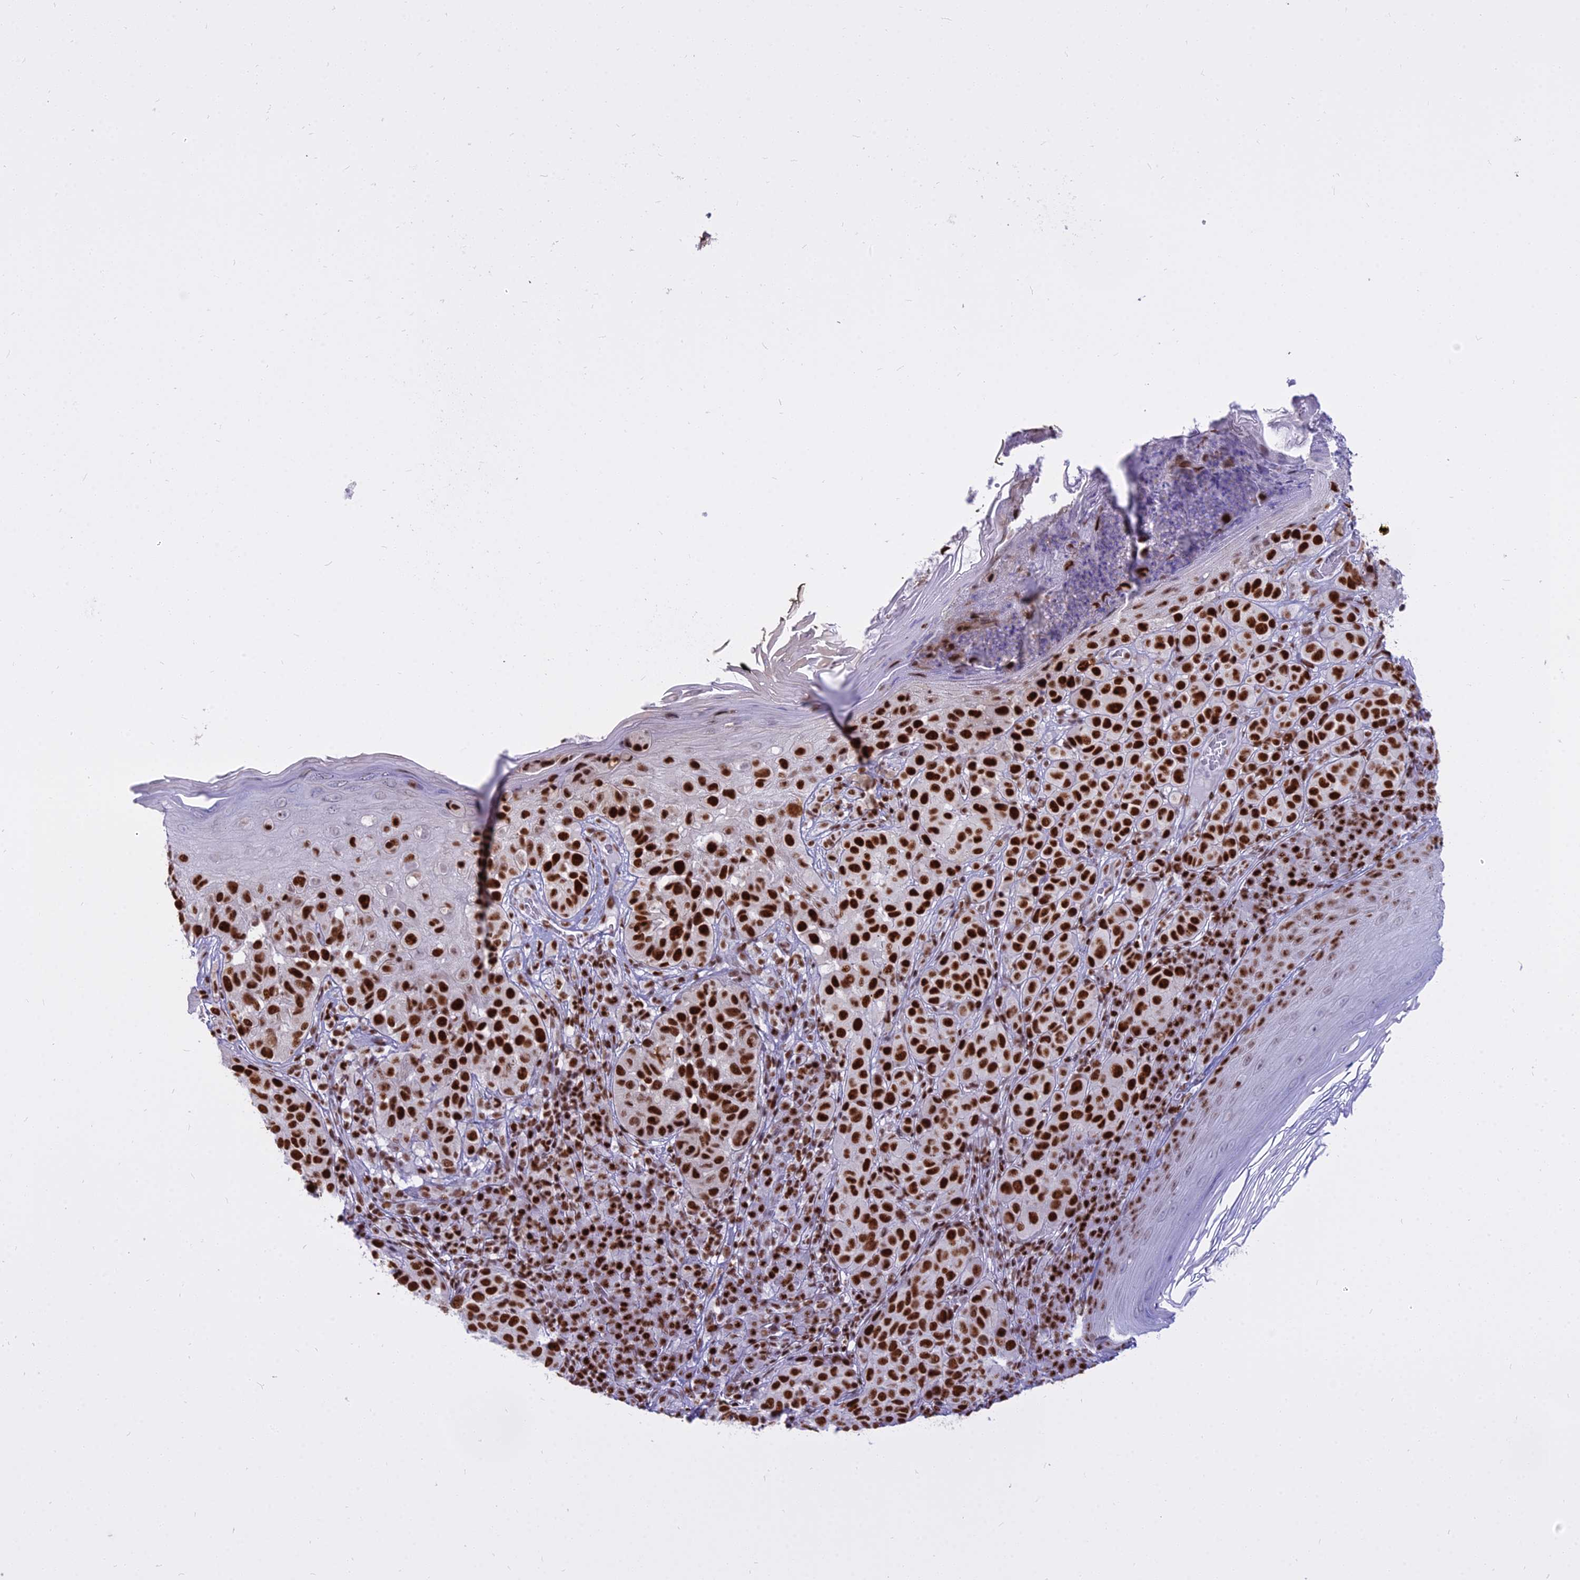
{"staining": {"intensity": "strong", "quantity": ">75%", "location": "nuclear"}, "tissue": "melanoma", "cell_type": "Tumor cells", "image_type": "cancer", "snomed": [{"axis": "morphology", "description": "Malignant melanoma, NOS"}, {"axis": "topography", "description": "Skin"}], "caption": "Malignant melanoma stained with a protein marker demonstrates strong staining in tumor cells.", "gene": "PARP1", "patient": {"sex": "male", "age": 38}}